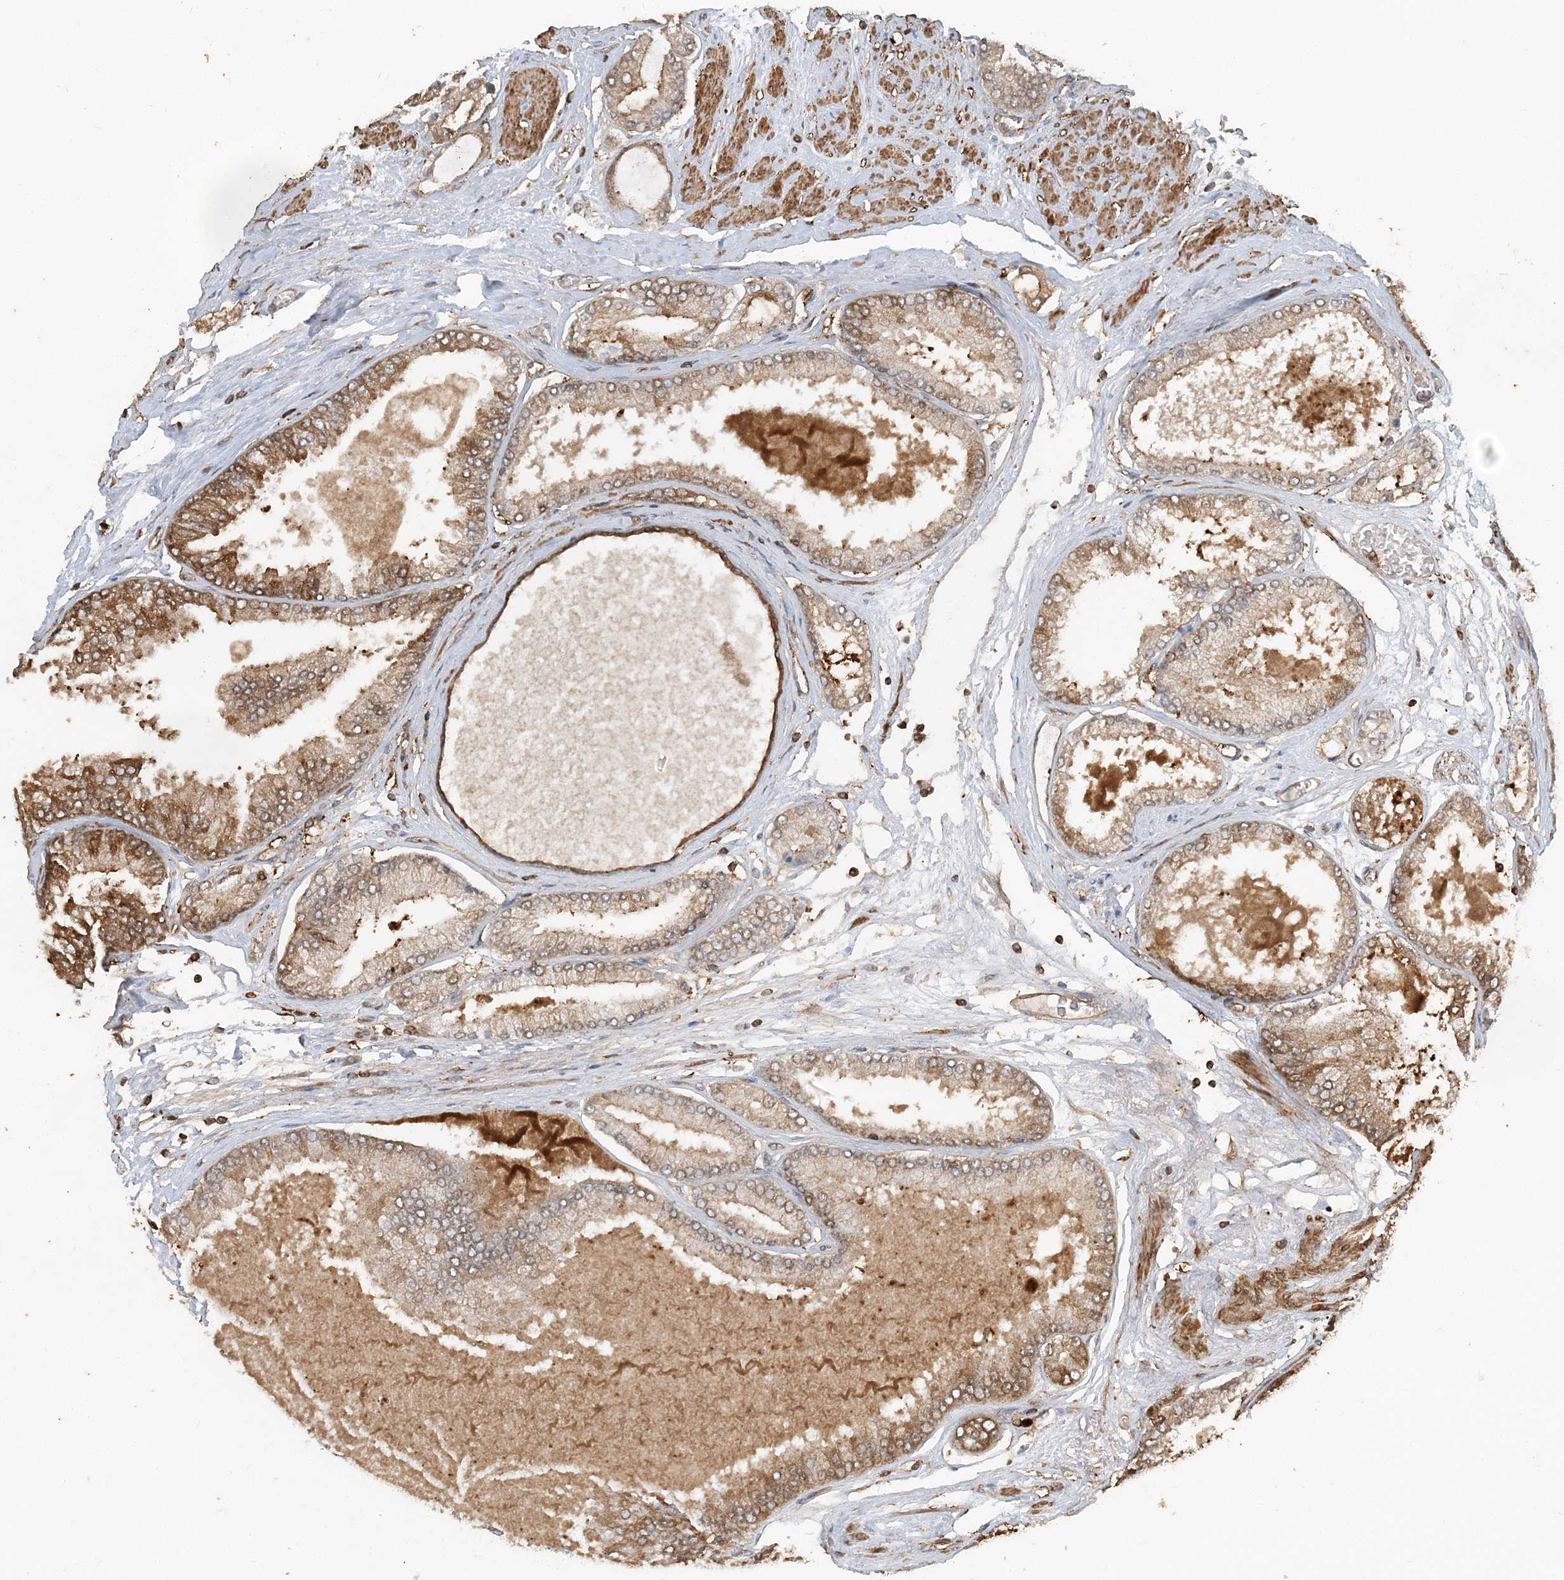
{"staining": {"intensity": "strong", "quantity": "25%-75%", "location": "cytoplasmic/membranous"}, "tissue": "prostate cancer", "cell_type": "Tumor cells", "image_type": "cancer", "snomed": [{"axis": "morphology", "description": "Adenocarcinoma, High grade"}, {"axis": "topography", "description": "Prostate"}], "caption": "Adenocarcinoma (high-grade) (prostate) stained with a protein marker reveals strong staining in tumor cells.", "gene": "DSTN", "patient": {"sex": "male", "age": 59}}